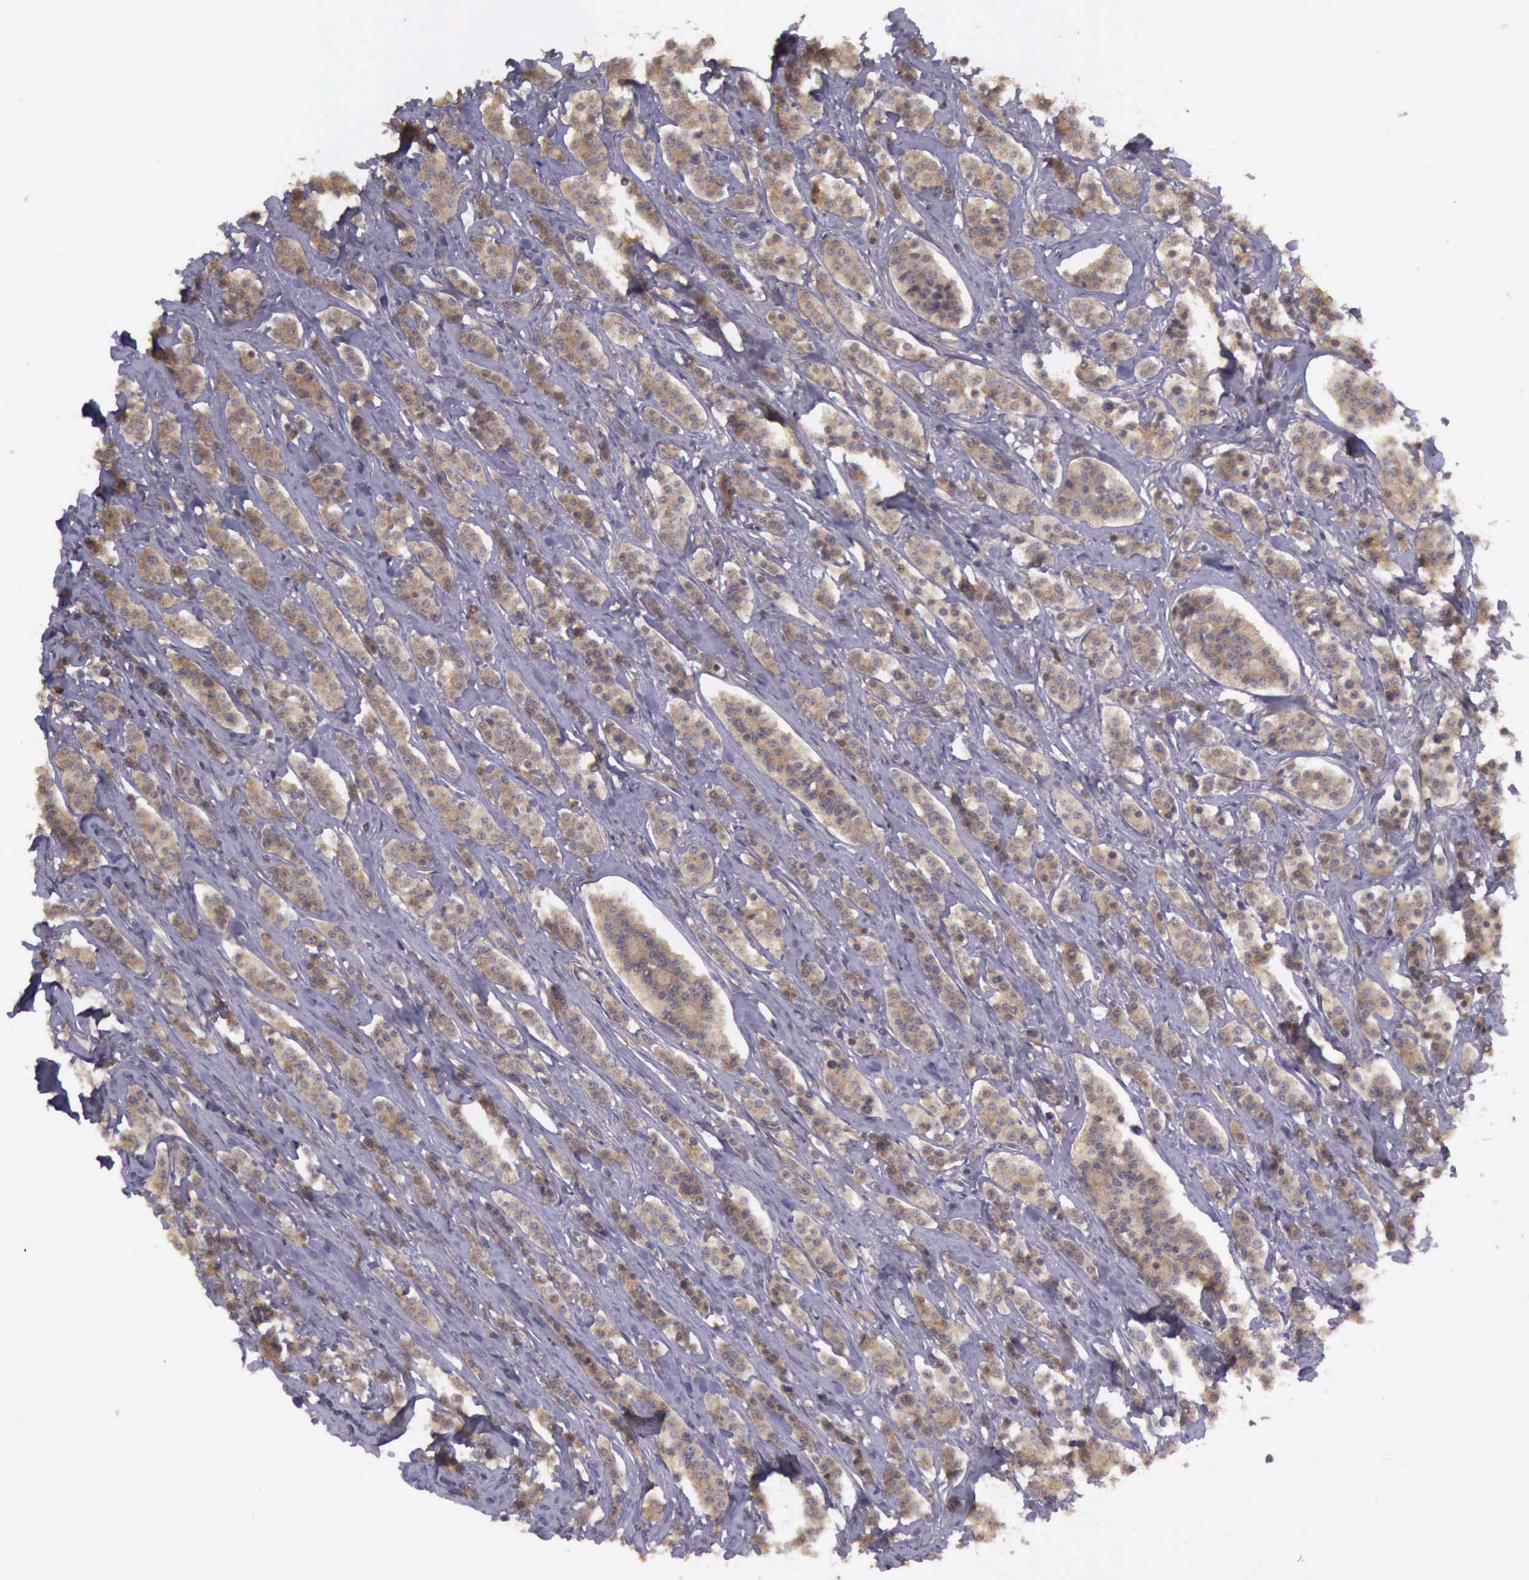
{"staining": {"intensity": "moderate", "quantity": ">75%", "location": "cytoplasmic/membranous"}, "tissue": "carcinoid", "cell_type": "Tumor cells", "image_type": "cancer", "snomed": [{"axis": "morphology", "description": "Carcinoid, malignant, NOS"}, {"axis": "topography", "description": "Small intestine"}], "caption": "This histopathology image demonstrates immunohistochemistry (IHC) staining of human carcinoid (malignant), with medium moderate cytoplasmic/membranous expression in about >75% of tumor cells.", "gene": "EIF5", "patient": {"sex": "male", "age": 63}}